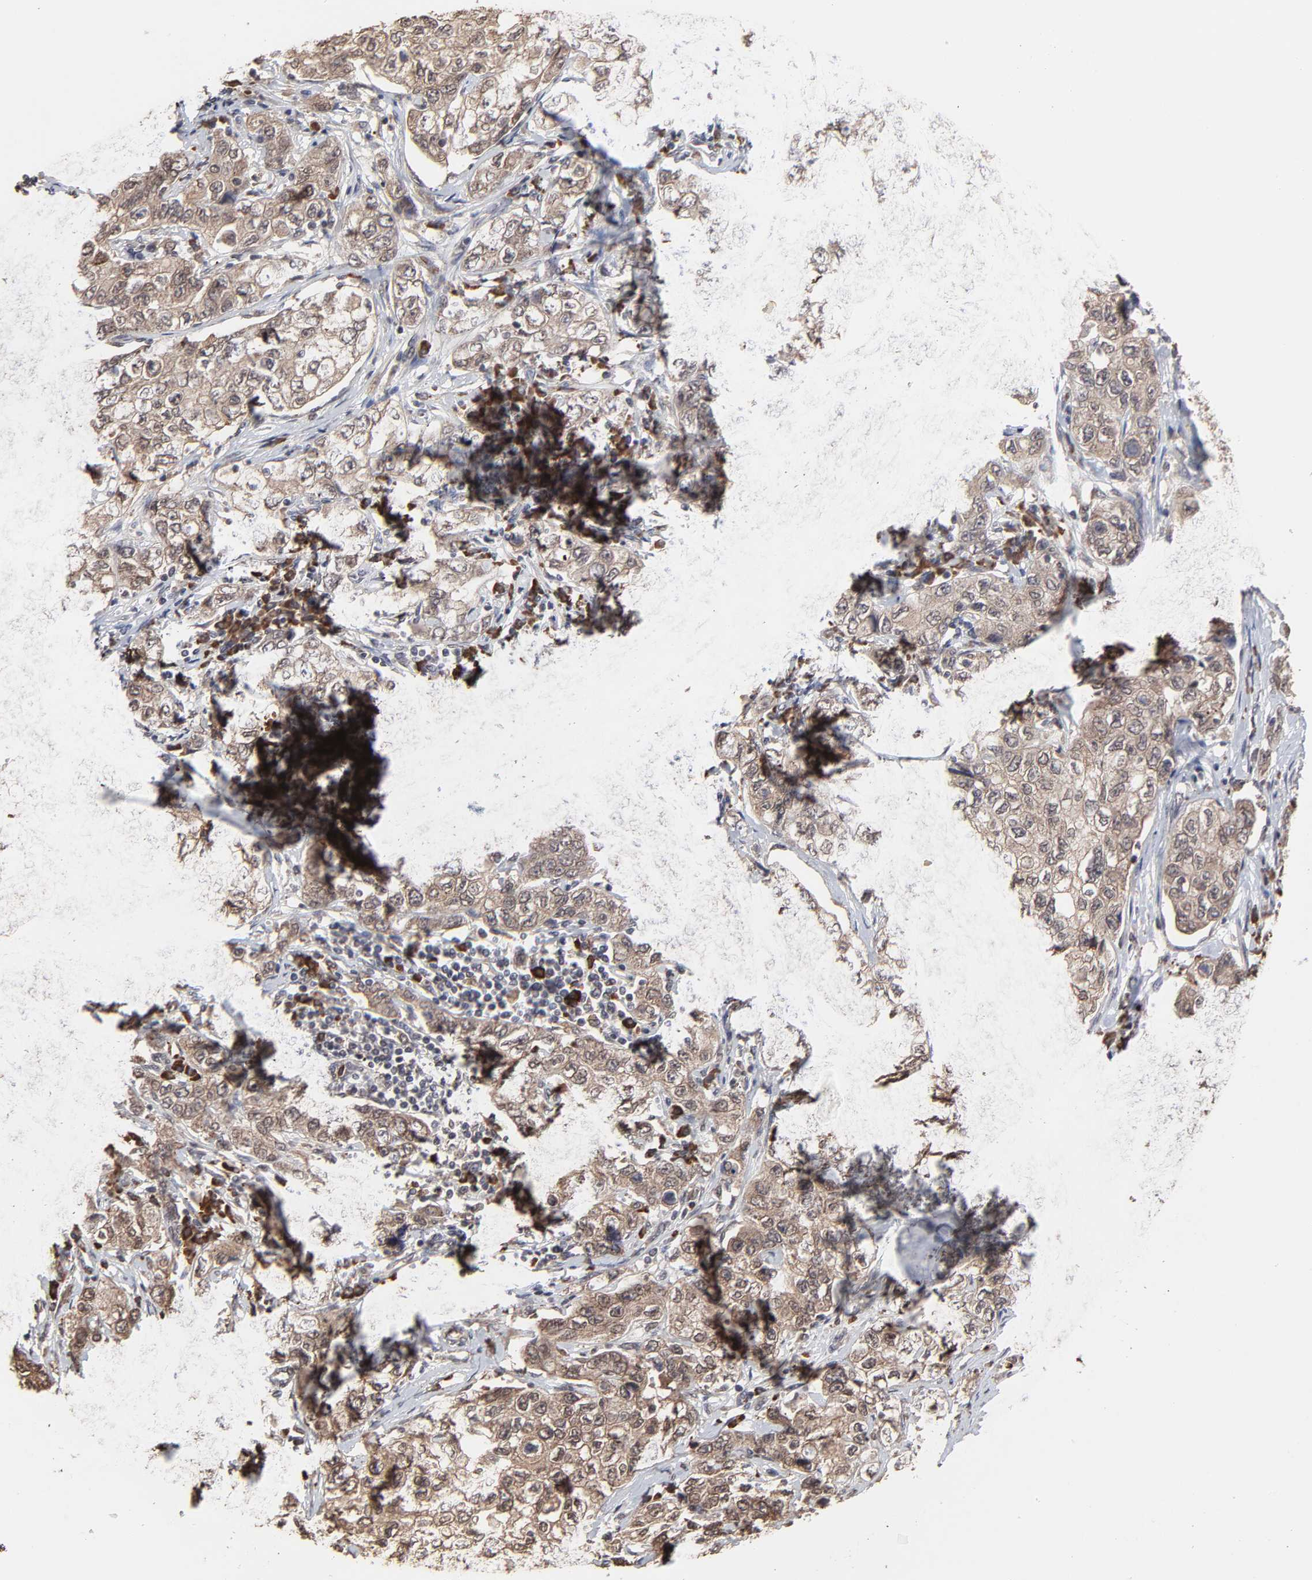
{"staining": {"intensity": "moderate", "quantity": ">75%", "location": "cytoplasmic/membranous"}, "tissue": "stomach cancer", "cell_type": "Tumor cells", "image_type": "cancer", "snomed": [{"axis": "morphology", "description": "Adenocarcinoma, NOS"}, {"axis": "topography", "description": "Stomach"}], "caption": "Protein staining displays moderate cytoplasmic/membranous expression in approximately >75% of tumor cells in adenocarcinoma (stomach). Immunohistochemistry stains the protein of interest in brown and the nuclei are stained blue.", "gene": "CHM", "patient": {"sex": "male", "age": 48}}